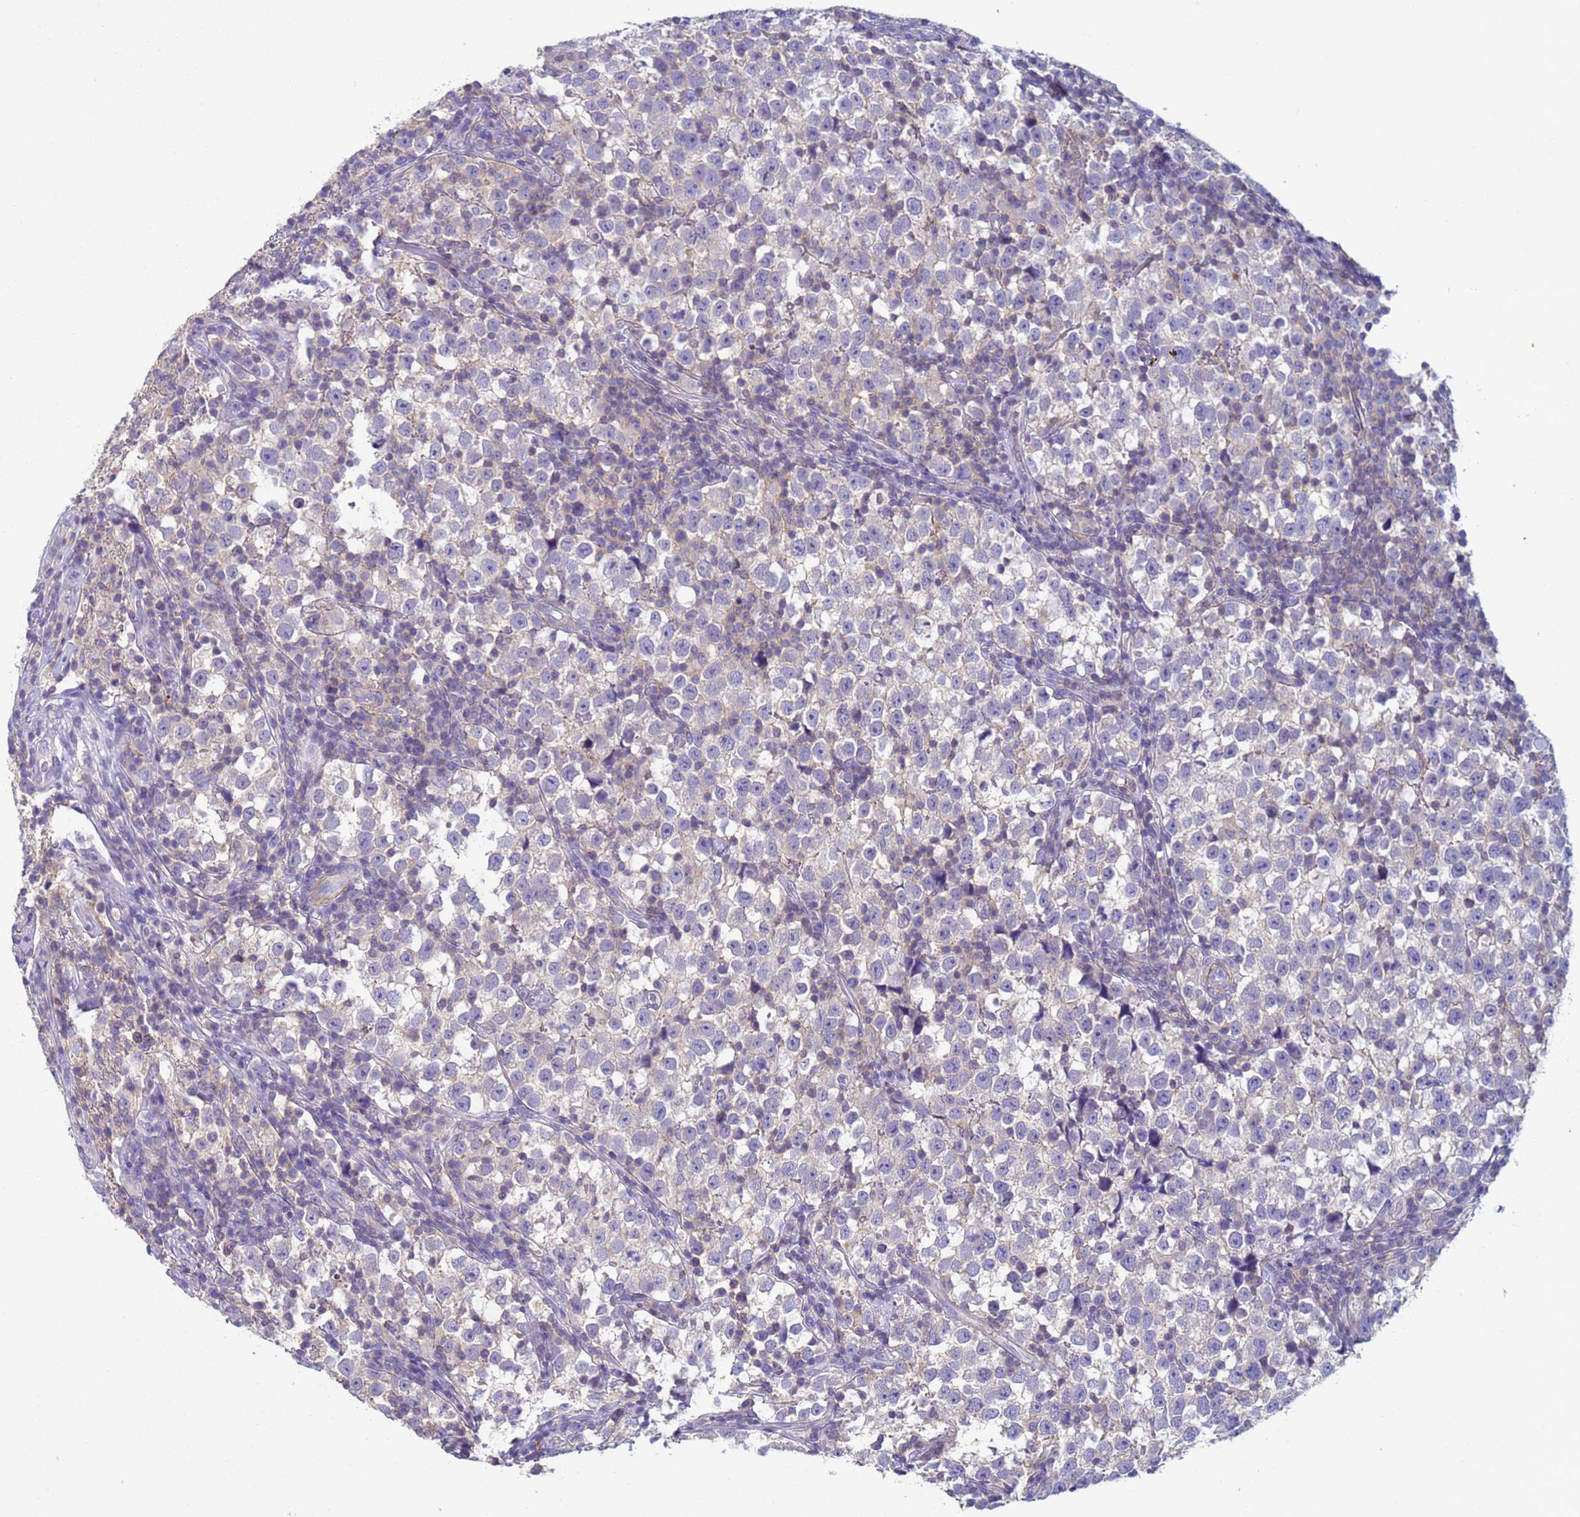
{"staining": {"intensity": "negative", "quantity": "none", "location": "none"}, "tissue": "testis cancer", "cell_type": "Tumor cells", "image_type": "cancer", "snomed": [{"axis": "morphology", "description": "Normal tissue, NOS"}, {"axis": "morphology", "description": "Seminoma, NOS"}, {"axis": "topography", "description": "Testis"}], "caption": "Immunohistochemistry (IHC) photomicrograph of seminoma (testis) stained for a protein (brown), which reveals no staining in tumor cells.", "gene": "KLHL13", "patient": {"sex": "male", "age": 43}}